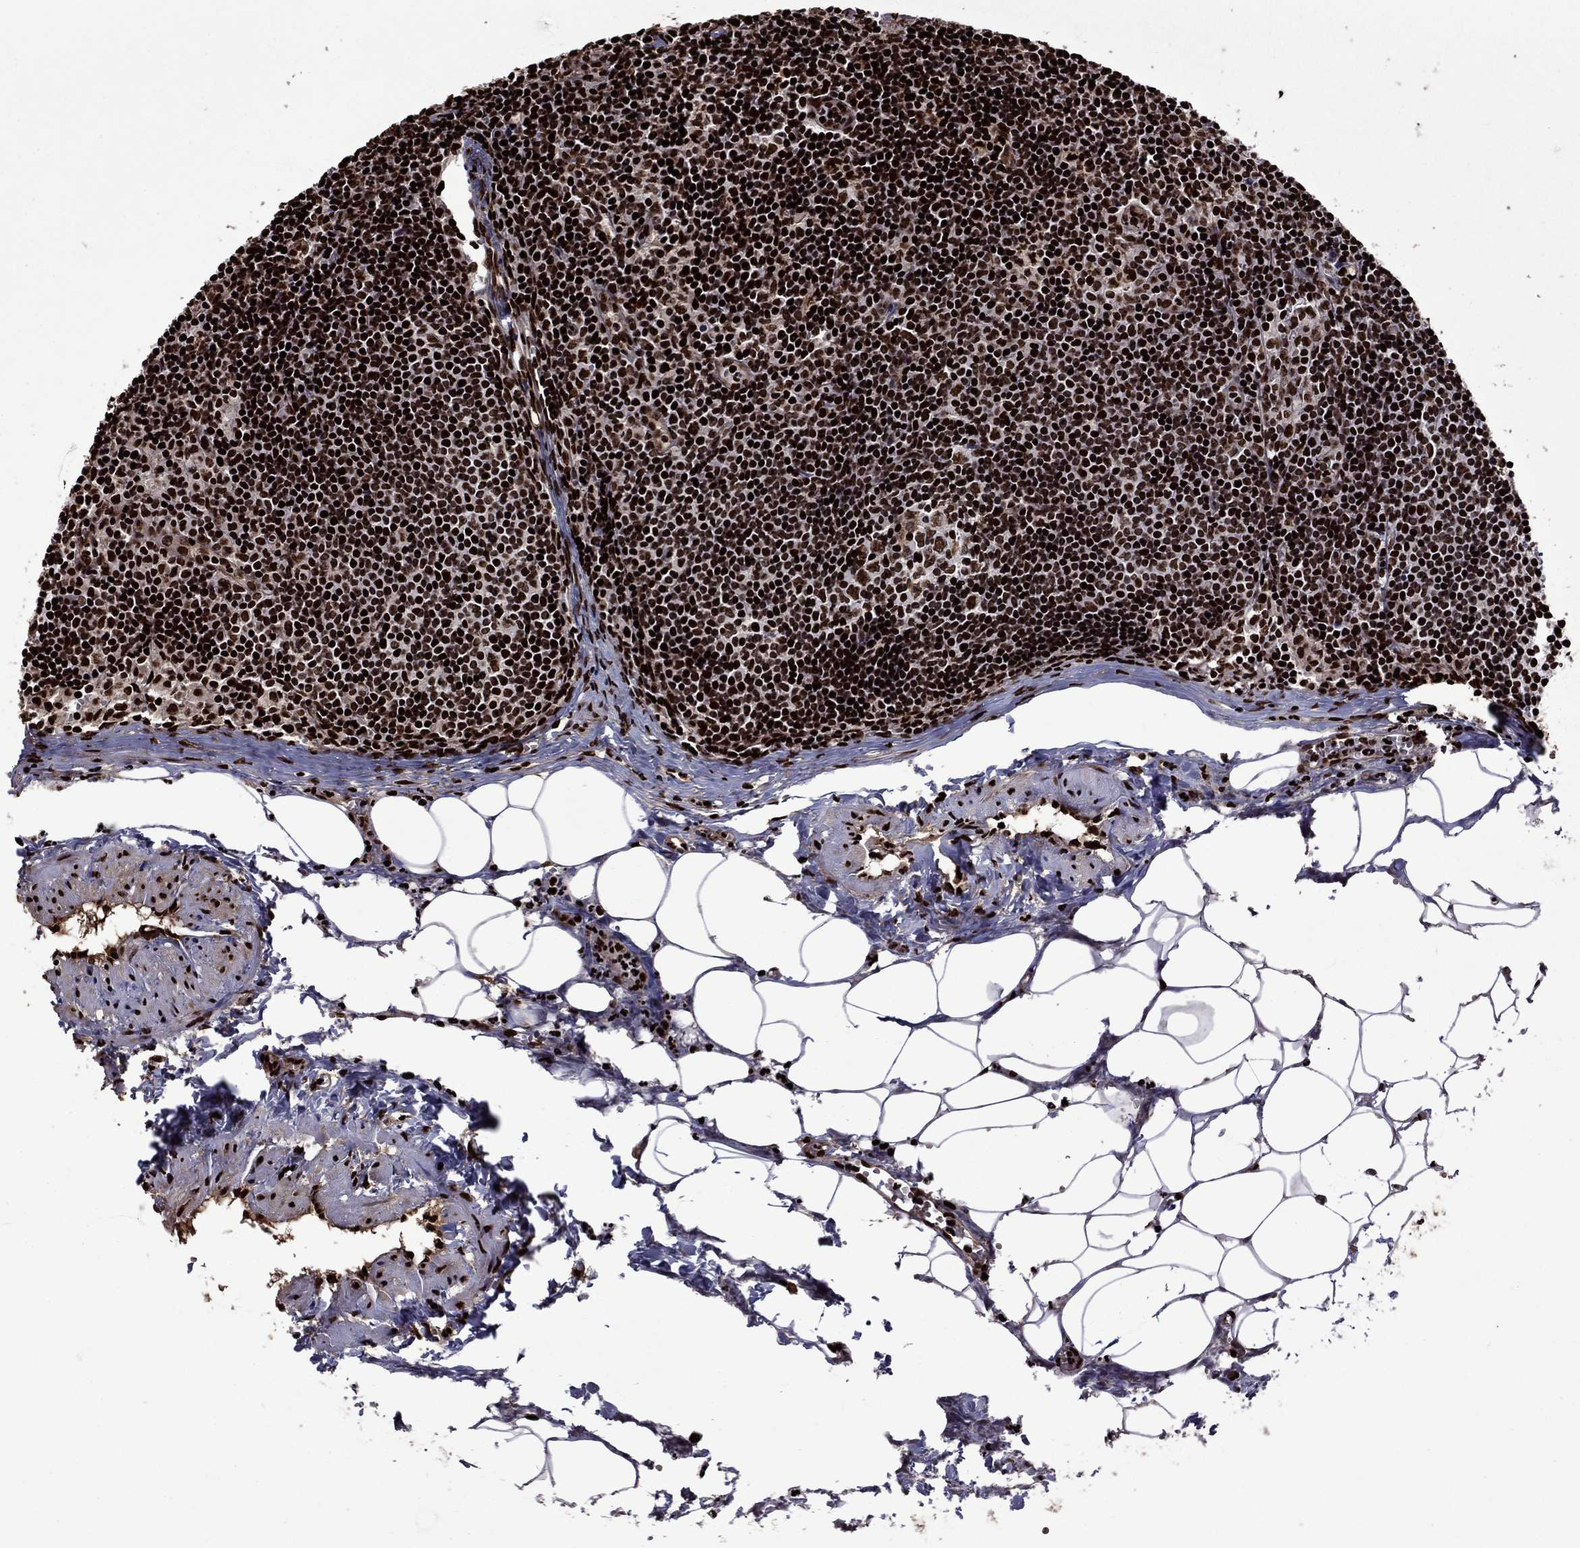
{"staining": {"intensity": "strong", "quantity": ">75%", "location": "nuclear"}, "tissue": "lymph node", "cell_type": "Non-germinal center cells", "image_type": "normal", "snomed": [{"axis": "morphology", "description": "Normal tissue, NOS"}, {"axis": "topography", "description": "Lymph node"}], "caption": "IHC image of benign lymph node: human lymph node stained using immunohistochemistry exhibits high levels of strong protein expression localized specifically in the nuclear of non-germinal center cells, appearing as a nuclear brown color.", "gene": "LIMK1", "patient": {"sex": "female", "age": 51}}